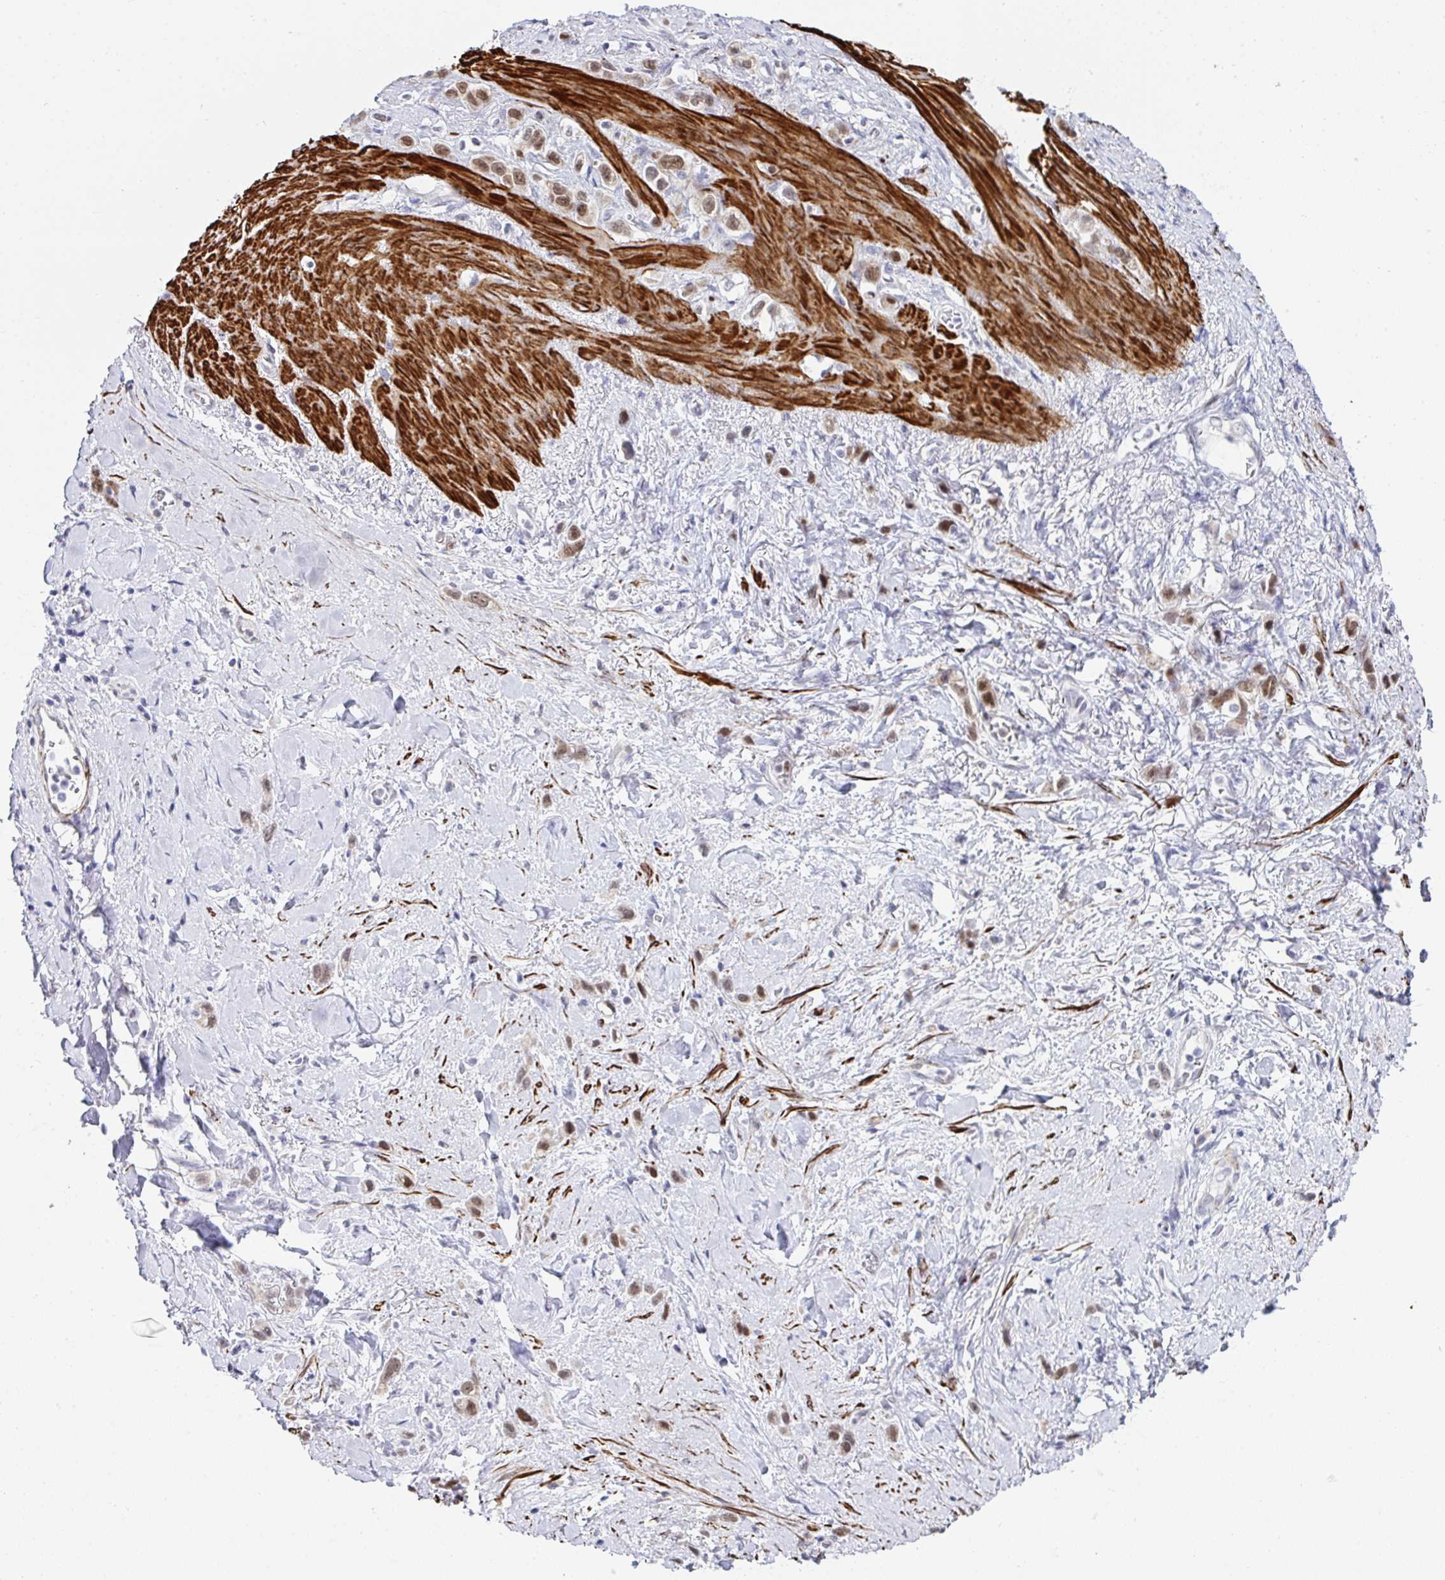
{"staining": {"intensity": "weak", "quantity": ">75%", "location": "nuclear"}, "tissue": "stomach cancer", "cell_type": "Tumor cells", "image_type": "cancer", "snomed": [{"axis": "morphology", "description": "Adenocarcinoma, NOS"}, {"axis": "topography", "description": "Stomach"}], "caption": "This micrograph demonstrates immunohistochemistry (IHC) staining of human stomach adenocarcinoma, with low weak nuclear positivity in about >75% of tumor cells.", "gene": "GINS2", "patient": {"sex": "female", "age": 65}}